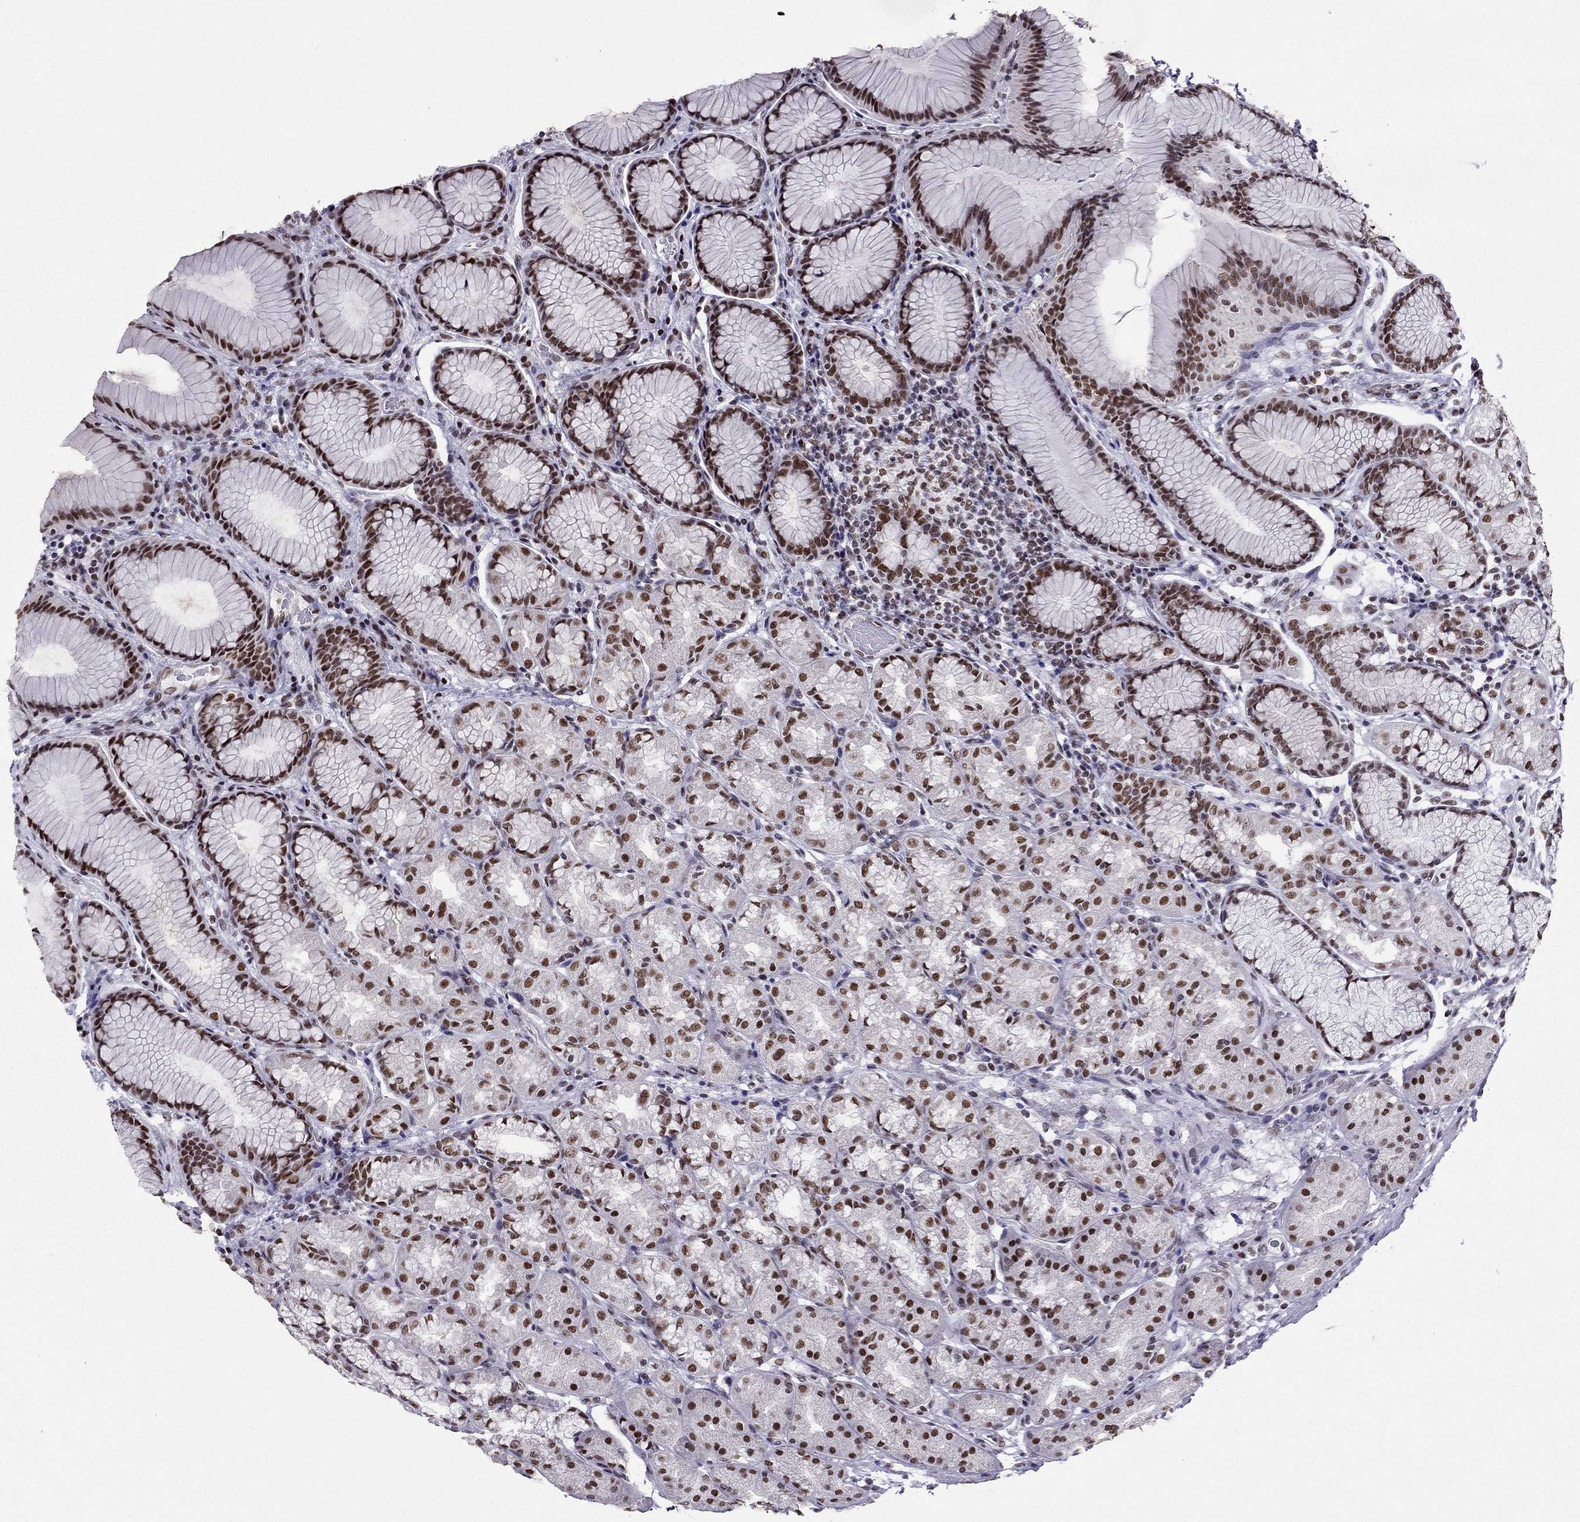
{"staining": {"intensity": "strong", "quantity": "25%-75%", "location": "nuclear"}, "tissue": "stomach", "cell_type": "Glandular cells", "image_type": "normal", "snomed": [{"axis": "morphology", "description": "Normal tissue, NOS"}, {"axis": "morphology", "description": "Adenocarcinoma, NOS"}, {"axis": "topography", "description": "Stomach"}], "caption": "DAB immunohistochemical staining of benign stomach exhibits strong nuclear protein staining in about 25%-75% of glandular cells.", "gene": "ZNF420", "patient": {"sex": "female", "age": 79}}